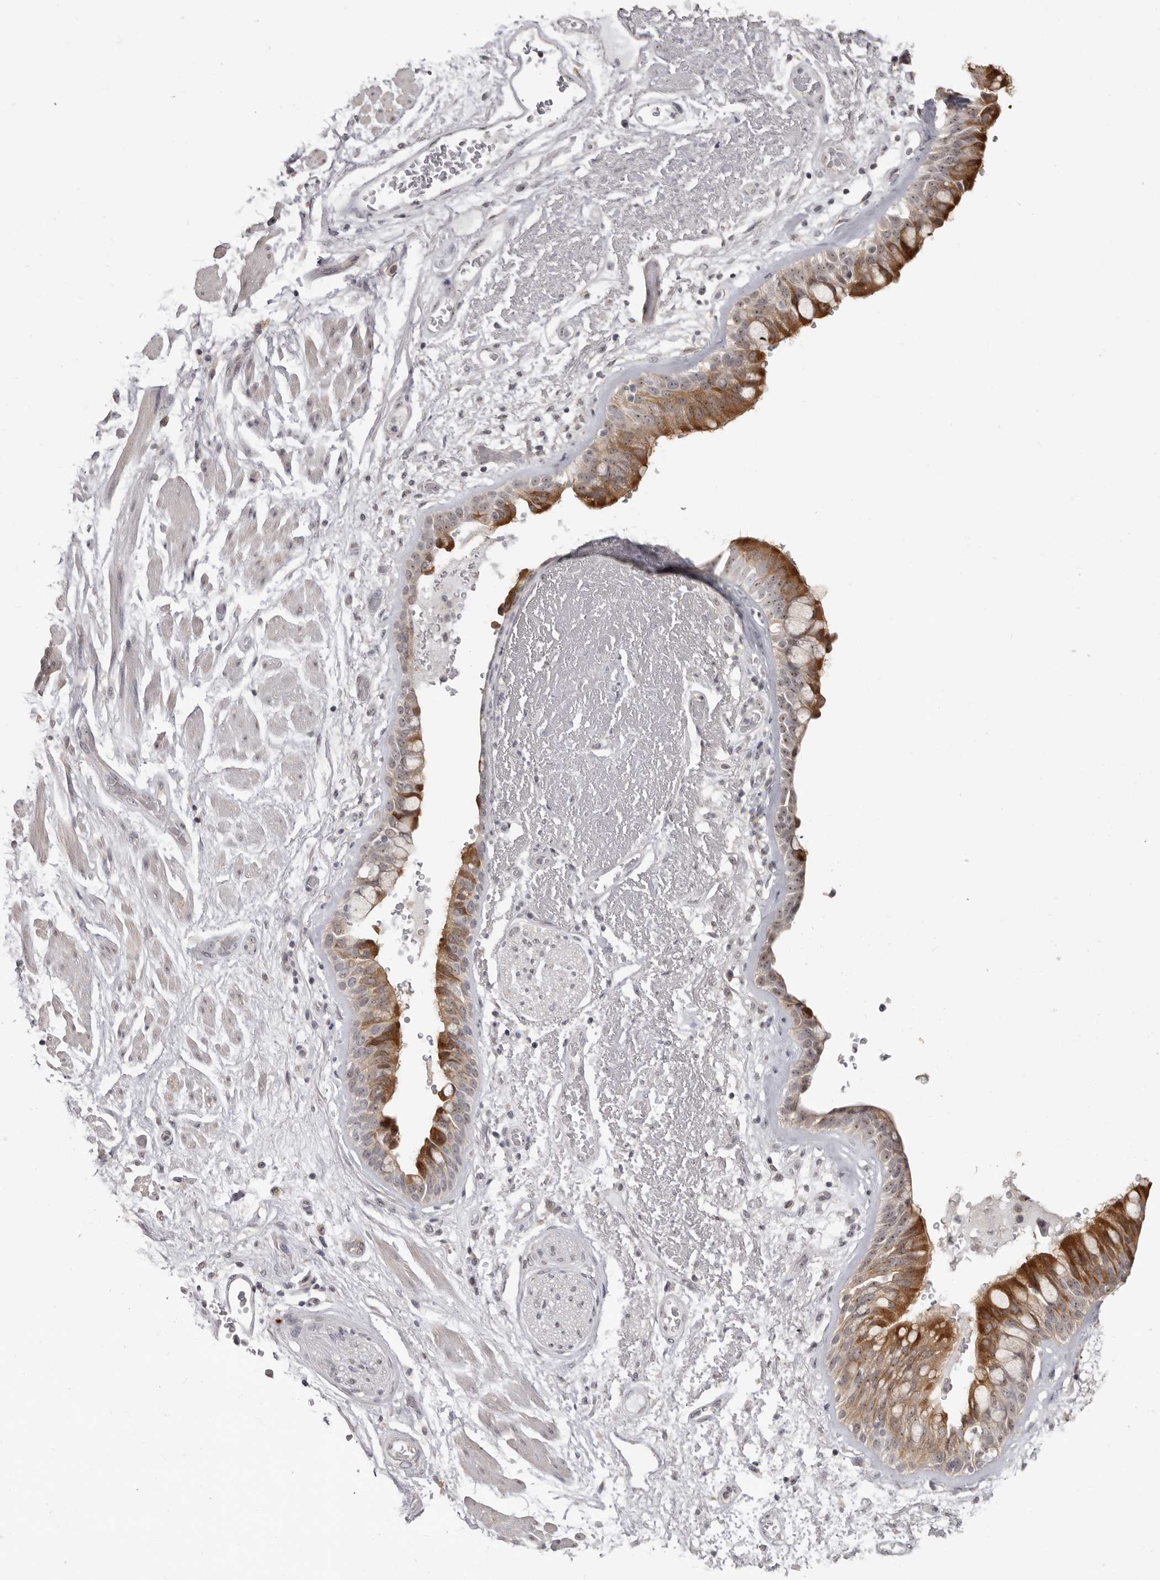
{"staining": {"intensity": "strong", "quantity": ">75%", "location": "cytoplasmic/membranous,nuclear"}, "tissue": "bronchus", "cell_type": "Respiratory epithelial cells", "image_type": "normal", "snomed": [{"axis": "morphology", "description": "Normal tissue, NOS"}, {"axis": "morphology", "description": "Squamous cell carcinoma, NOS"}, {"axis": "topography", "description": "Lymph node"}, {"axis": "topography", "description": "Bronchus"}, {"axis": "topography", "description": "Lung"}], "caption": "A high-resolution histopathology image shows immunohistochemistry (IHC) staining of normal bronchus, which shows strong cytoplasmic/membranous,nuclear staining in about >75% of respiratory epithelial cells. The staining was performed using DAB, with brown indicating positive protein expression. Nuclei are stained blue with hematoxylin.", "gene": "BAD", "patient": {"sex": "male", "age": 66}}